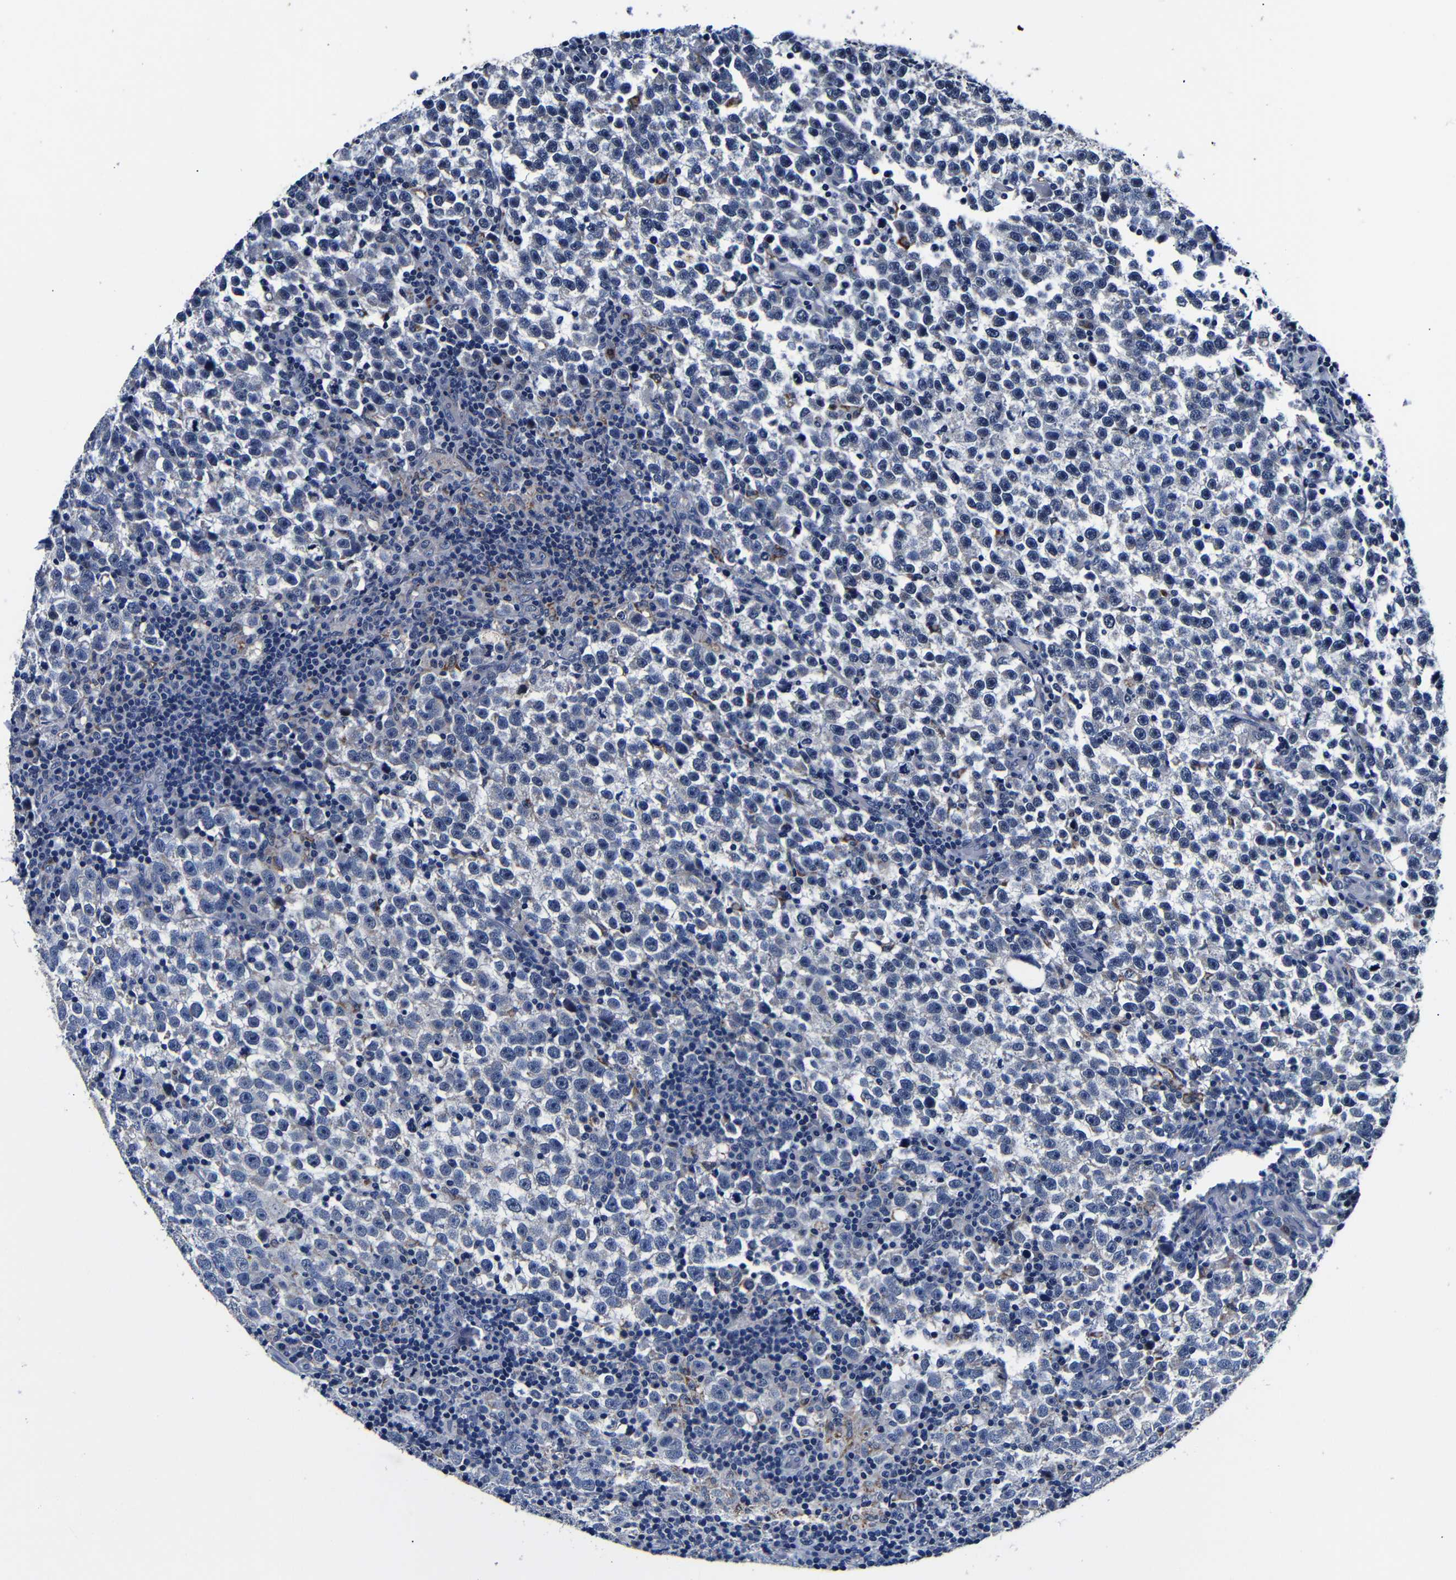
{"staining": {"intensity": "negative", "quantity": "none", "location": "none"}, "tissue": "testis cancer", "cell_type": "Tumor cells", "image_type": "cancer", "snomed": [{"axis": "morphology", "description": "Seminoma, NOS"}, {"axis": "topography", "description": "Testis"}], "caption": "A micrograph of human testis cancer is negative for staining in tumor cells.", "gene": "DEPP1", "patient": {"sex": "male", "age": 43}}